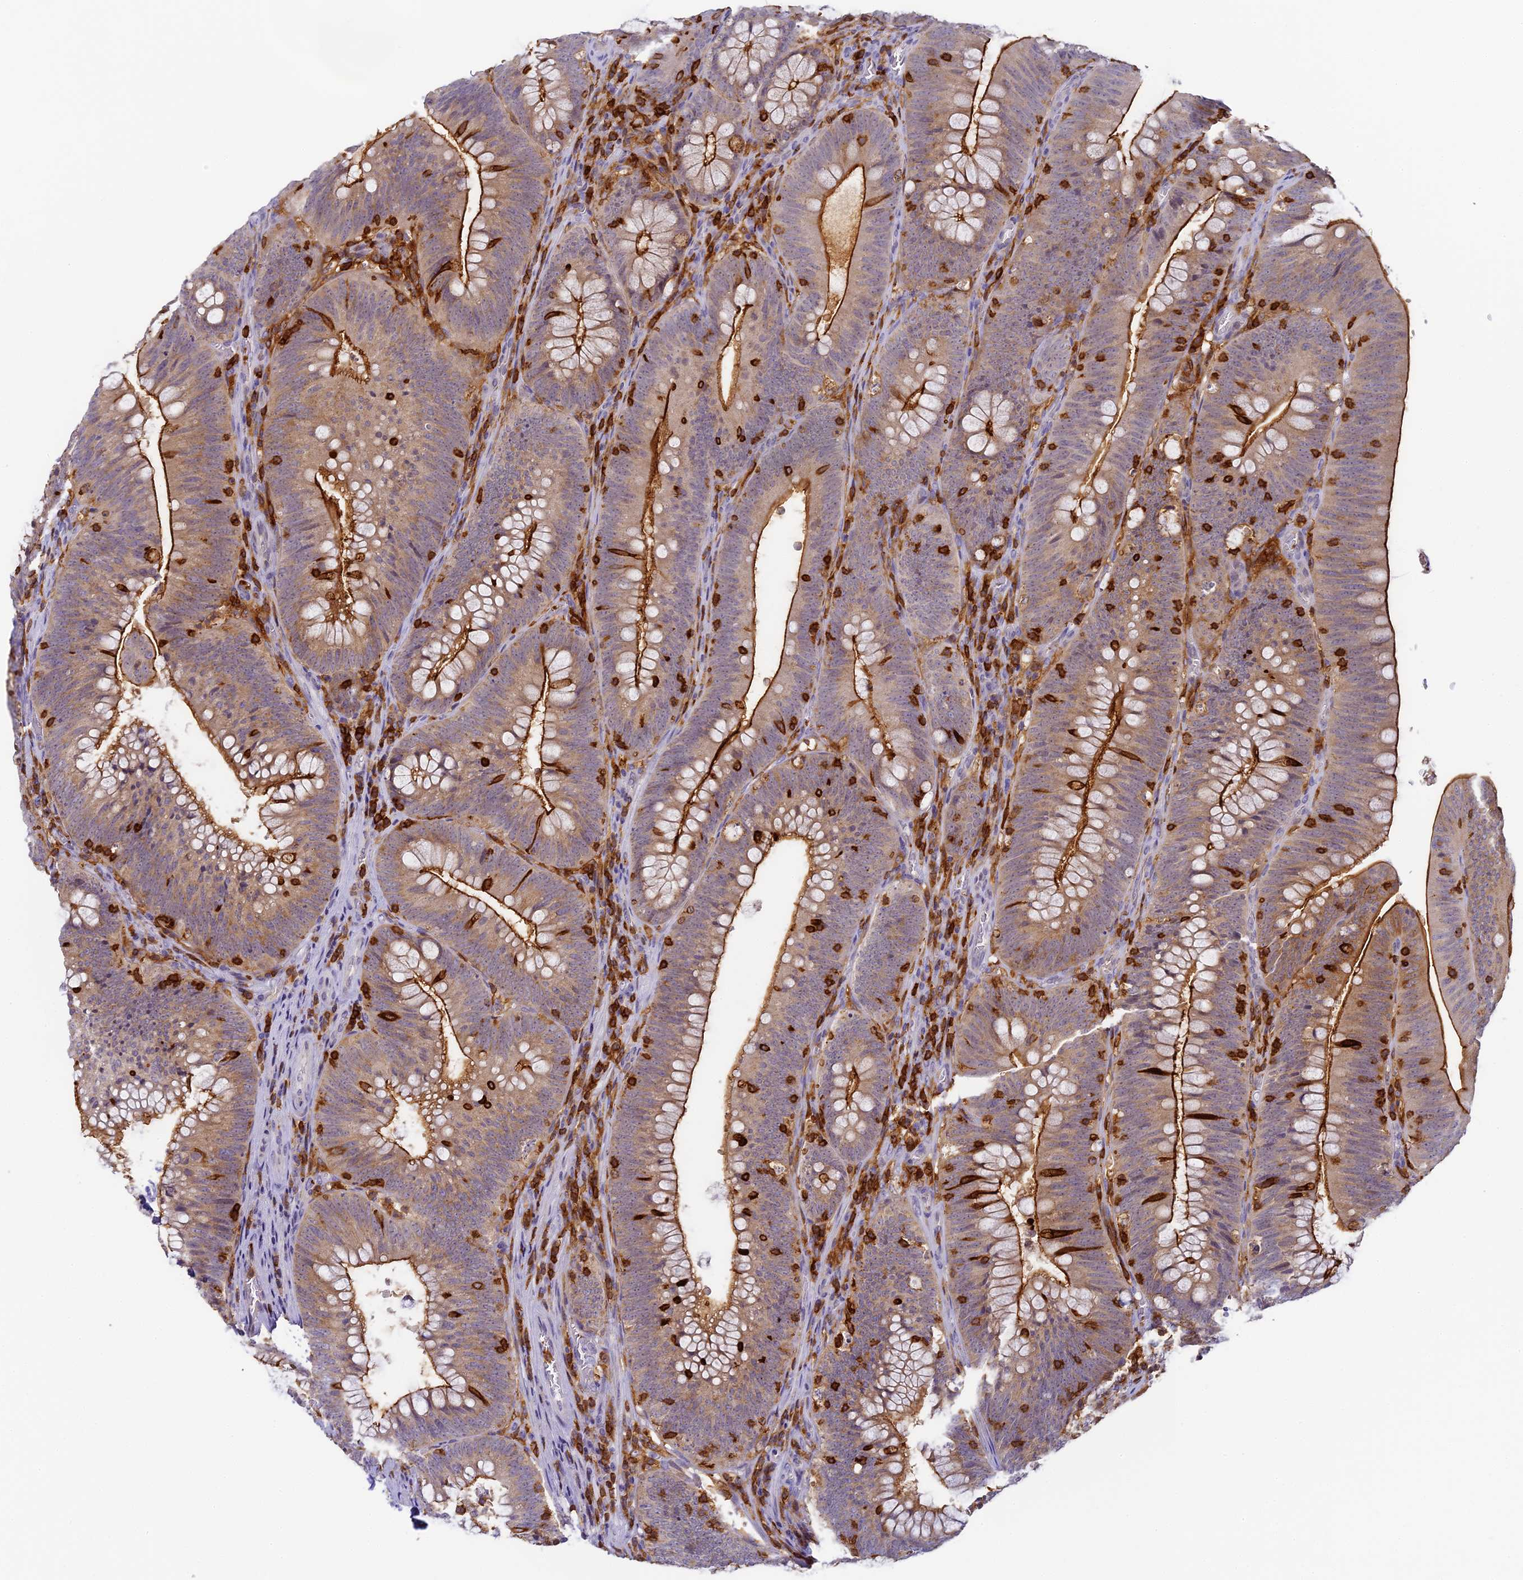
{"staining": {"intensity": "moderate", "quantity": "25%-75%", "location": "cytoplasmic/membranous"}, "tissue": "colorectal cancer", "cell_type": "Tumor cells", "image_type": "cancer", "snomed": [{"axis": "morphology", "description": "Normal tissue, NOS"}, {"axis": "topography", "description": "Colon"}], "caption": "This image displays IHC staining of colorectal cancer, with medium moderate cytoplasmic/membranous staining in approximately 25%-75% of tumor cells.", "gene": "FYB1", "patient": {"sex": "female", "age": 82}}